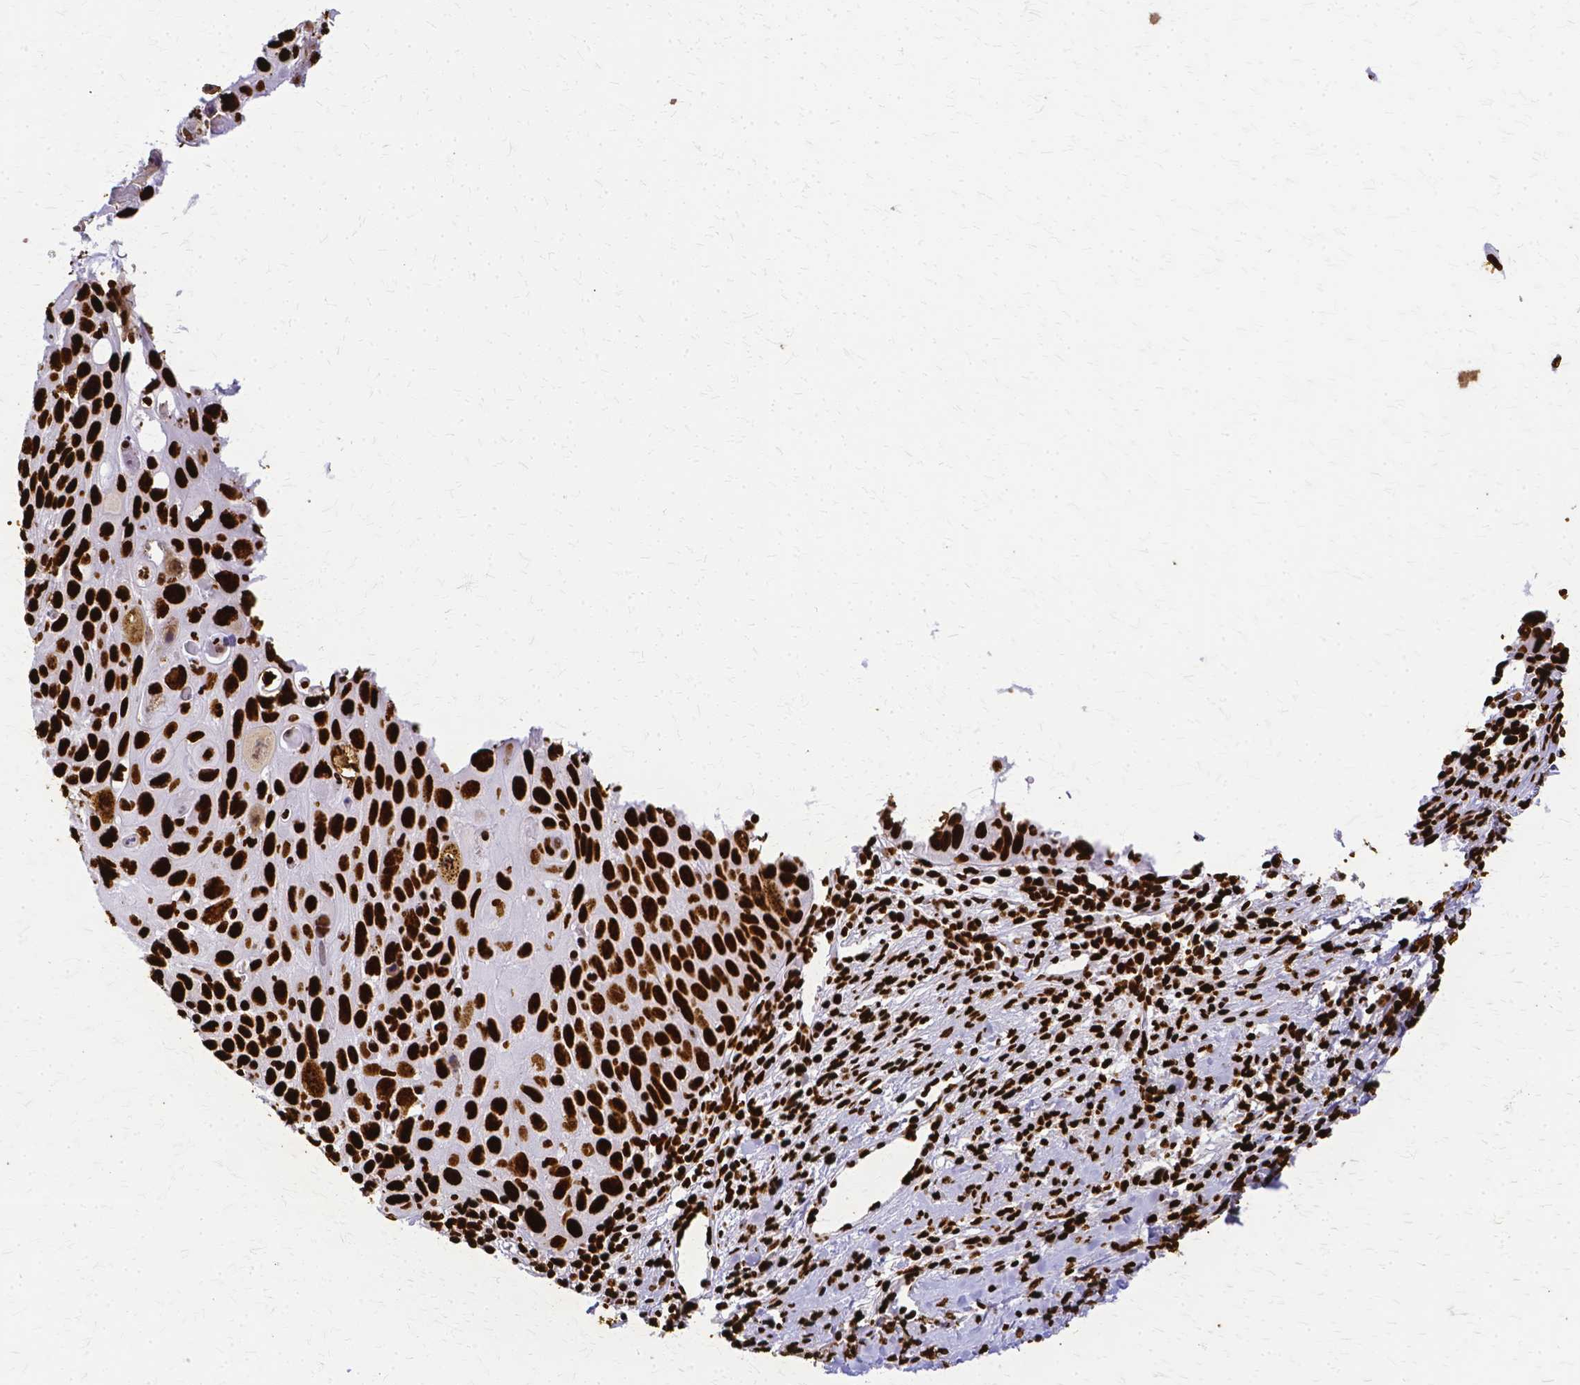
{"staining": {"intensity": "strong", "quantity": ">75%", "location": "nuclear"}, "tissue": "cervical cancer", "cell_type": "Tumor cells", "image_type": "cancer", "snomed": [{"axis": "morphology", "description": "Squamous cell carcinoma, NOS"}, {"axis": "topography", "description": "Cervix"}], "caption": "Immunohistochemical staining of cervical squamous cell carcinoma displays high levels of strong nuclear positivity in approximately >75% of tumor cells. (brown staining indicates protein expression, while blue staining denotes nuclei).", "gene": "SFPQ", "patient": {"sex": "female", "age": 70}}